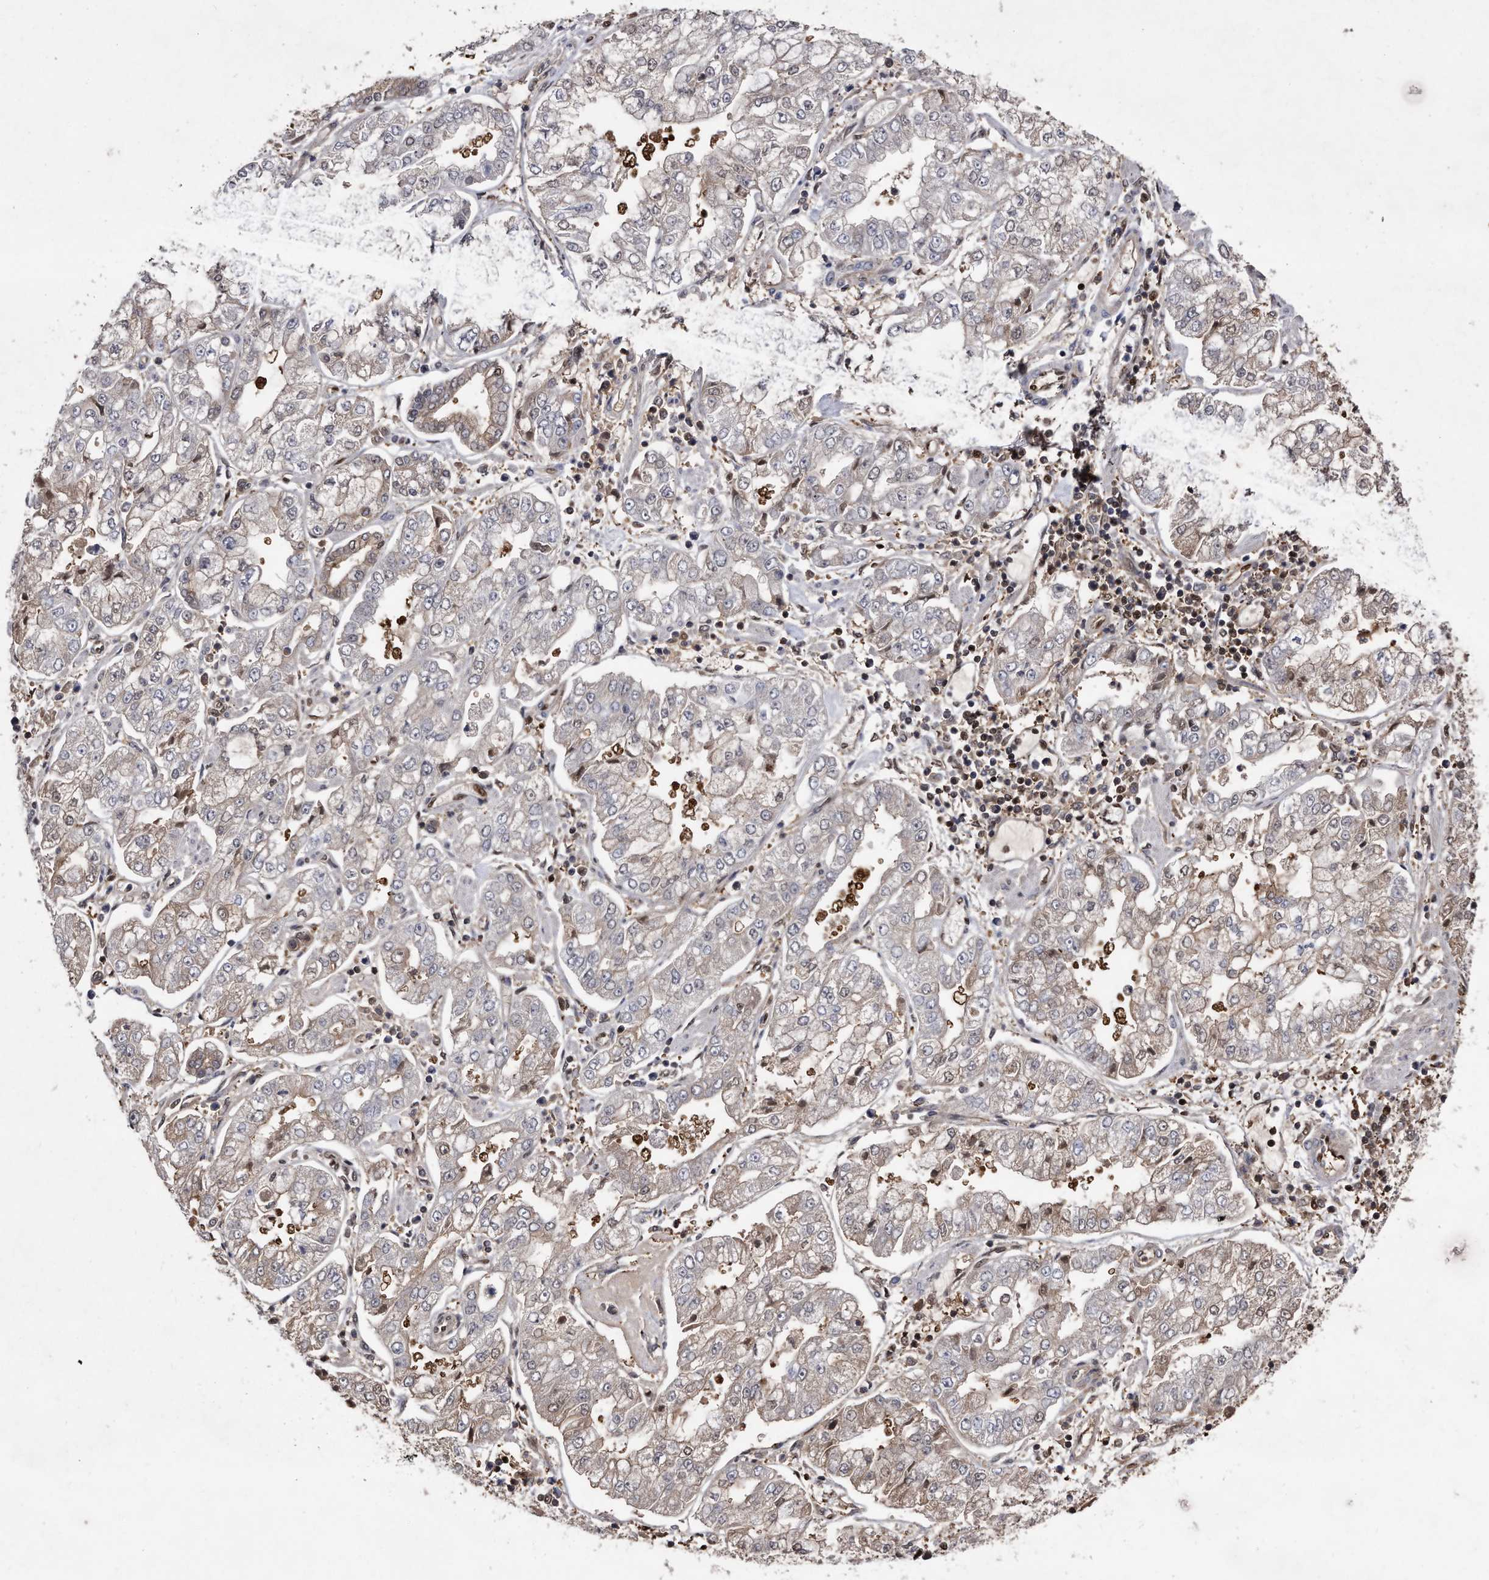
{"staining": {"intensity": "weak", "quantity": "<25%", "location": "cytoplasmic/membranous,nuclear"}, "tissue": "stomach cancer", "cell_type": "Tumor cells", "image_type": "cancer", "snomed": [{"axis": "morphology", "description": "Adenocarcinoma, NOS"}, {"axis": "topography", "description": "Stomach"}], "caption": "Tumor cells show no significant protein expression in stomach cancer (adenocarcinoma).", "gene": "RAD23B", "patient": {"sex": "male", "age": 76}}